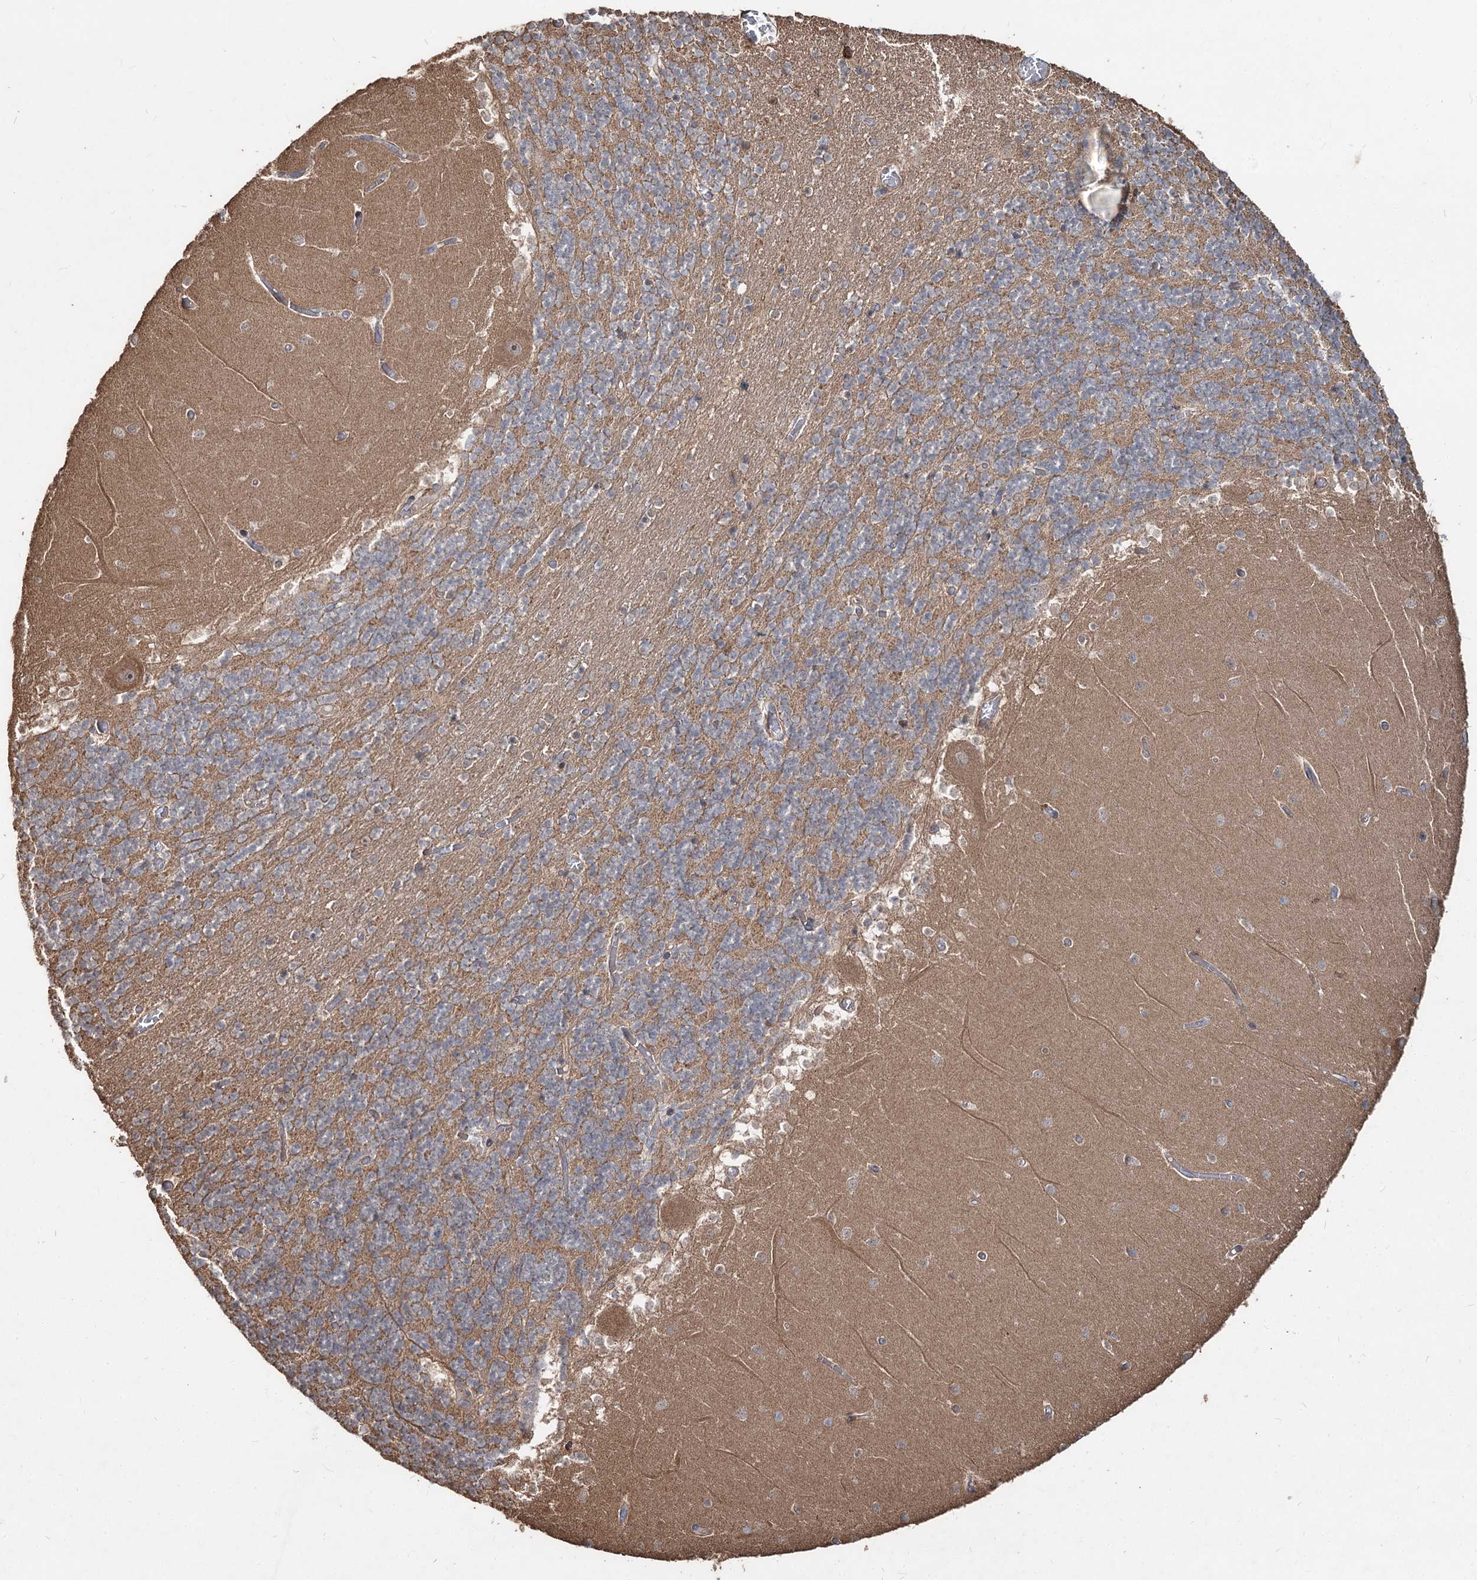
{"staining": {"intensity": "weak", "quantity": "25%-75%", "location": "cytoplasmic/membranous"}, "tissue": "cerebellum", "cell_type": "Cells in granular layer", "image_type": "normal", "snomed": [{"axis": "morphology", "description": "Normal tissue, NOS"}, {"axis": "topography", "description": "Cerebellum"}], "caption": "IHC (DAB (3,3'-diaminobenzidine)) staining of benign cerebellum exhibits weak cytoplasmic/membranous protein positivity in about 25%-75% of cells in granular layer. Nuclei are stained in blue.", "gene": "SPART", "patient": {"sex": "female", "age": 28}}